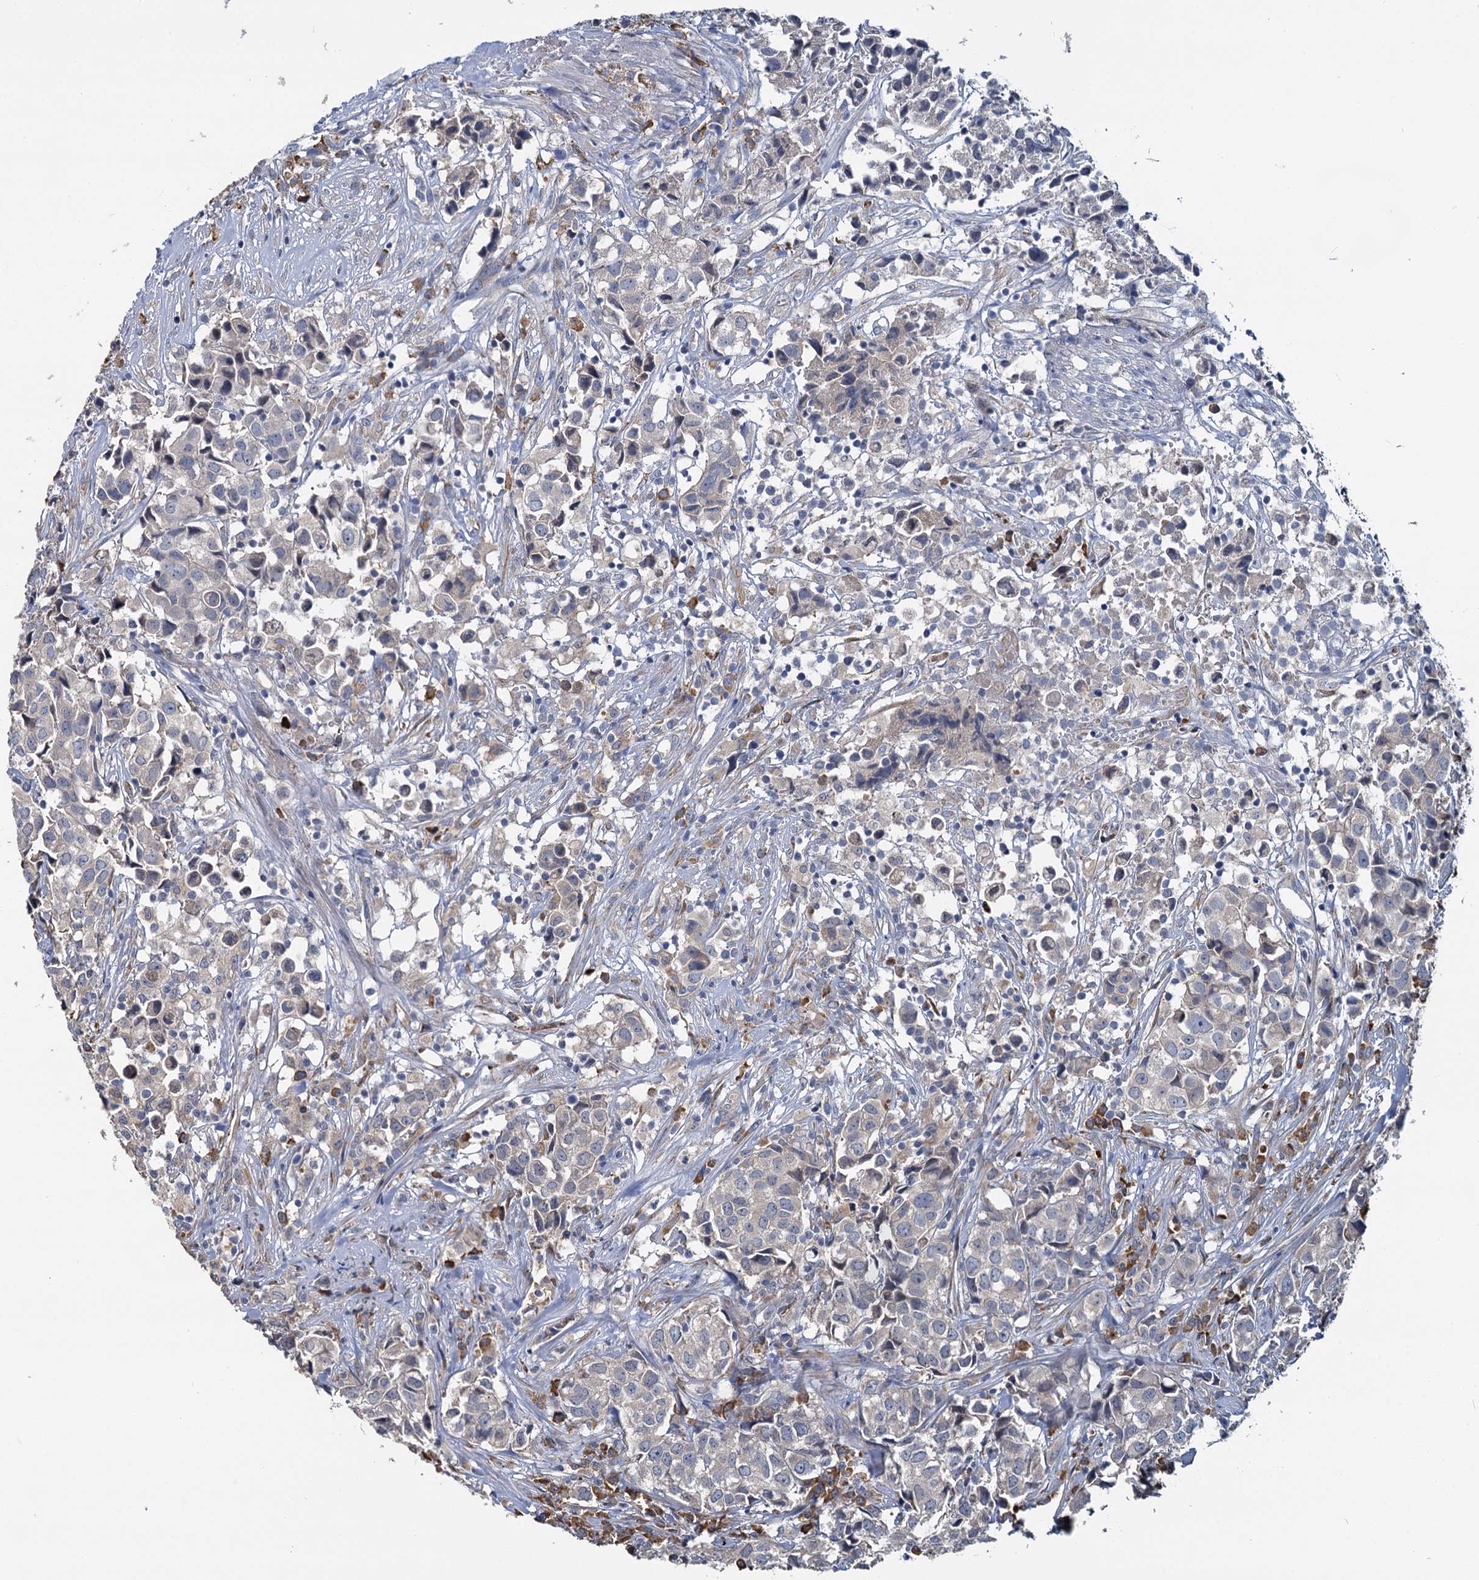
{"staining": {"intensity": "negative", "quantity": "none", "location": "none"}, "tissue": "urothelial cancer", "cell_type": "Tumor cells", "image_type": "cancer", "snomed": [{"axis": "morphology", "description": "Urothelial carcinoma, High grade"}, {"axis": "topography", "description": "Urinary bladder"}], "caption": "This image is of urothelial carcinoma (high-grade) stained with immunohistochemistry to label a protein in brown with the nuclei are counter-stained blue. There is no expression in tumor cells.", "gene": "ANKRD42", "patient": {"sex": "female", "age": 75}}